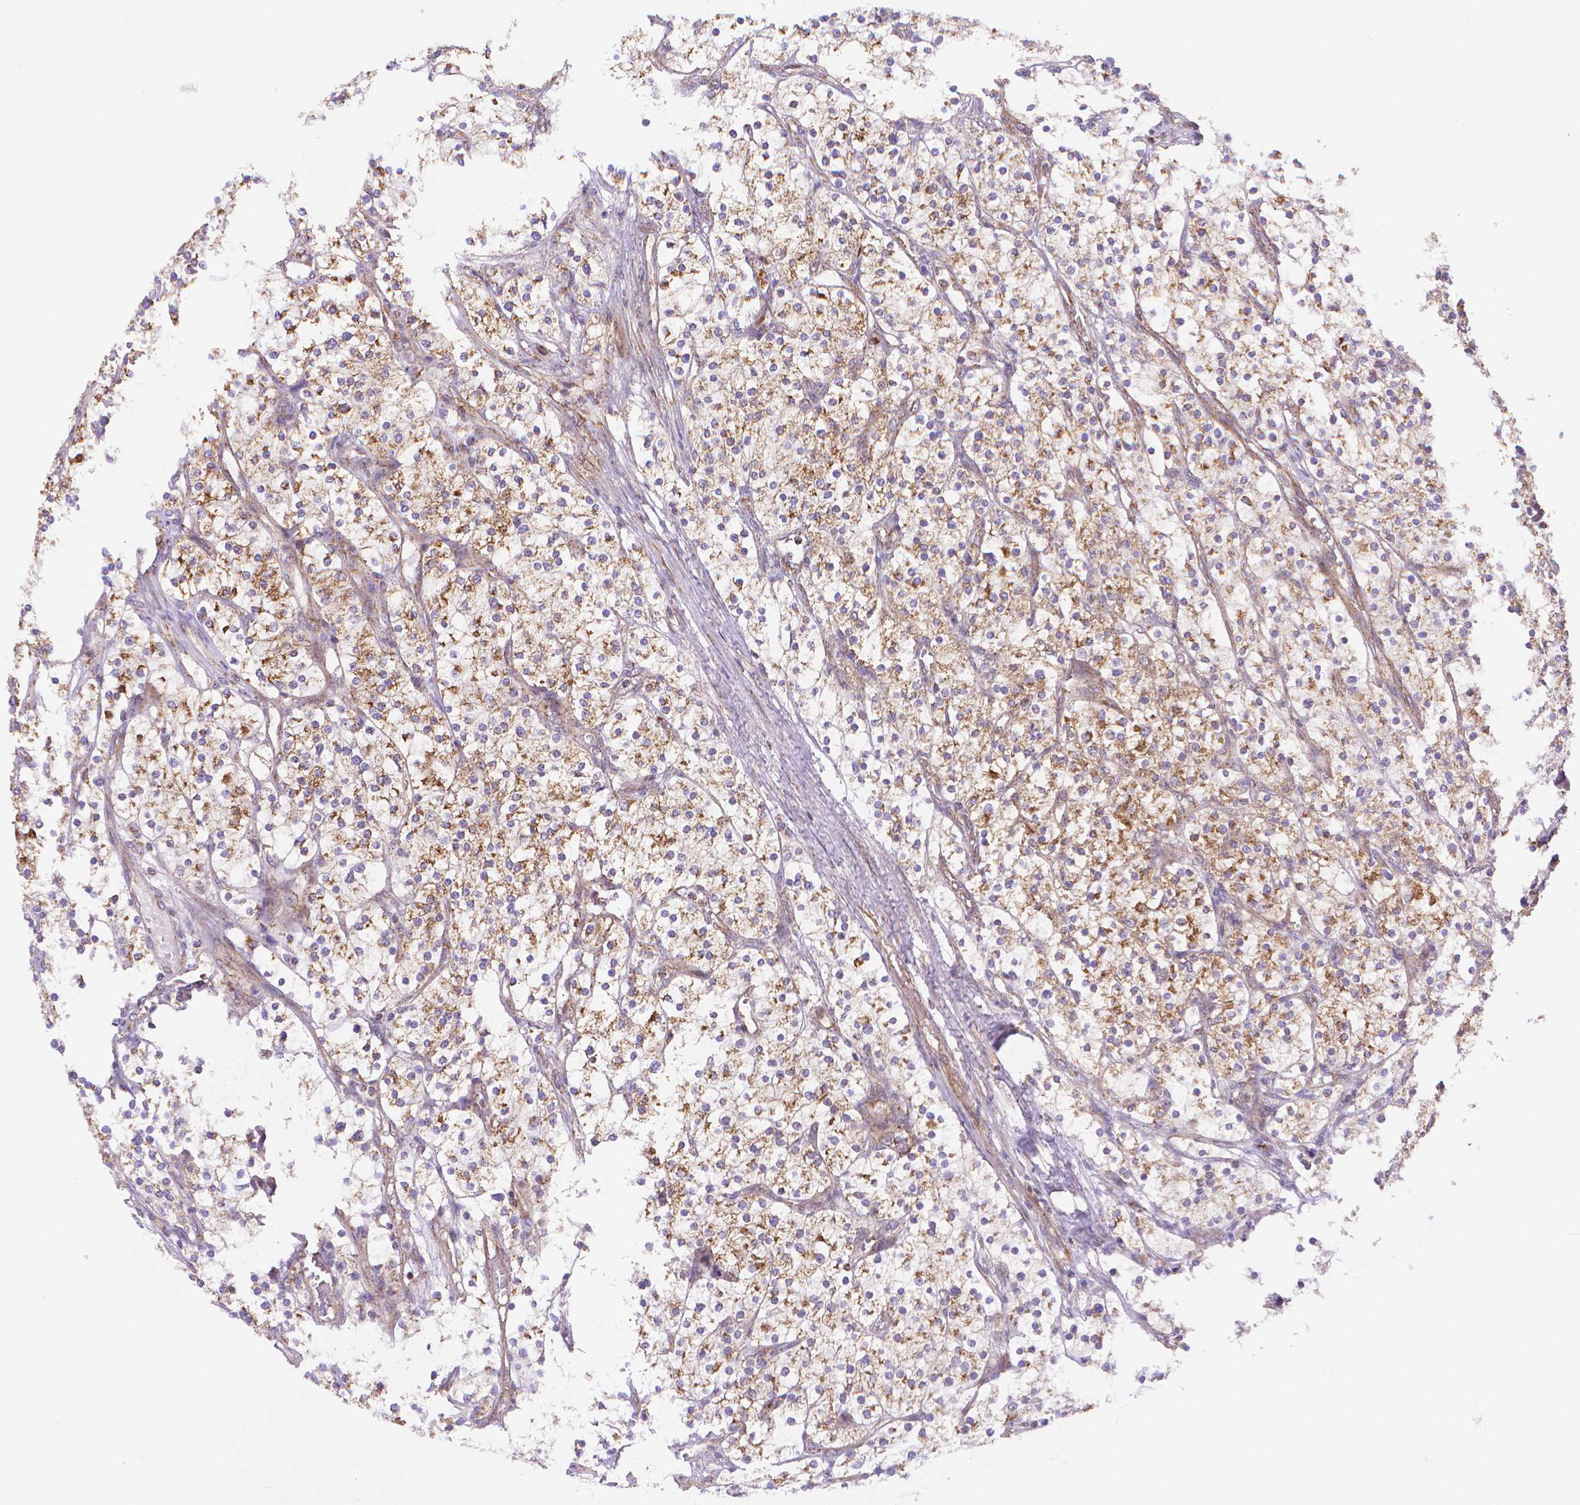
{"staining": {"intensity": "moderate", "quantity": ">75%", "location": "cytoplasmic/membranous"}, "tissue": "renal cancer", "cell_type": "Tumor cells", "image_type": "cancer", "snomed": [{"axis": "morphology", "description": "Adenocarcinoma, NOS"}, {"axis": "topography", "description": "Kidney"}], "caption": "Immunohistochemistry staining of renal adenocarcinoma, which displays medium levels of moderate cytoplasmic/membranous positivity in about >75% of tumor cells indicating moderate cytoplasmic/membranous protein expression. The staining was performed using DAB (3,3'-diaminobenzidine) (brown) for protein detection and nuclei were counterstained in hematoxylin (blue).", "gene": "CYYR1", "patient": {"sex": "male", "age": 80}}